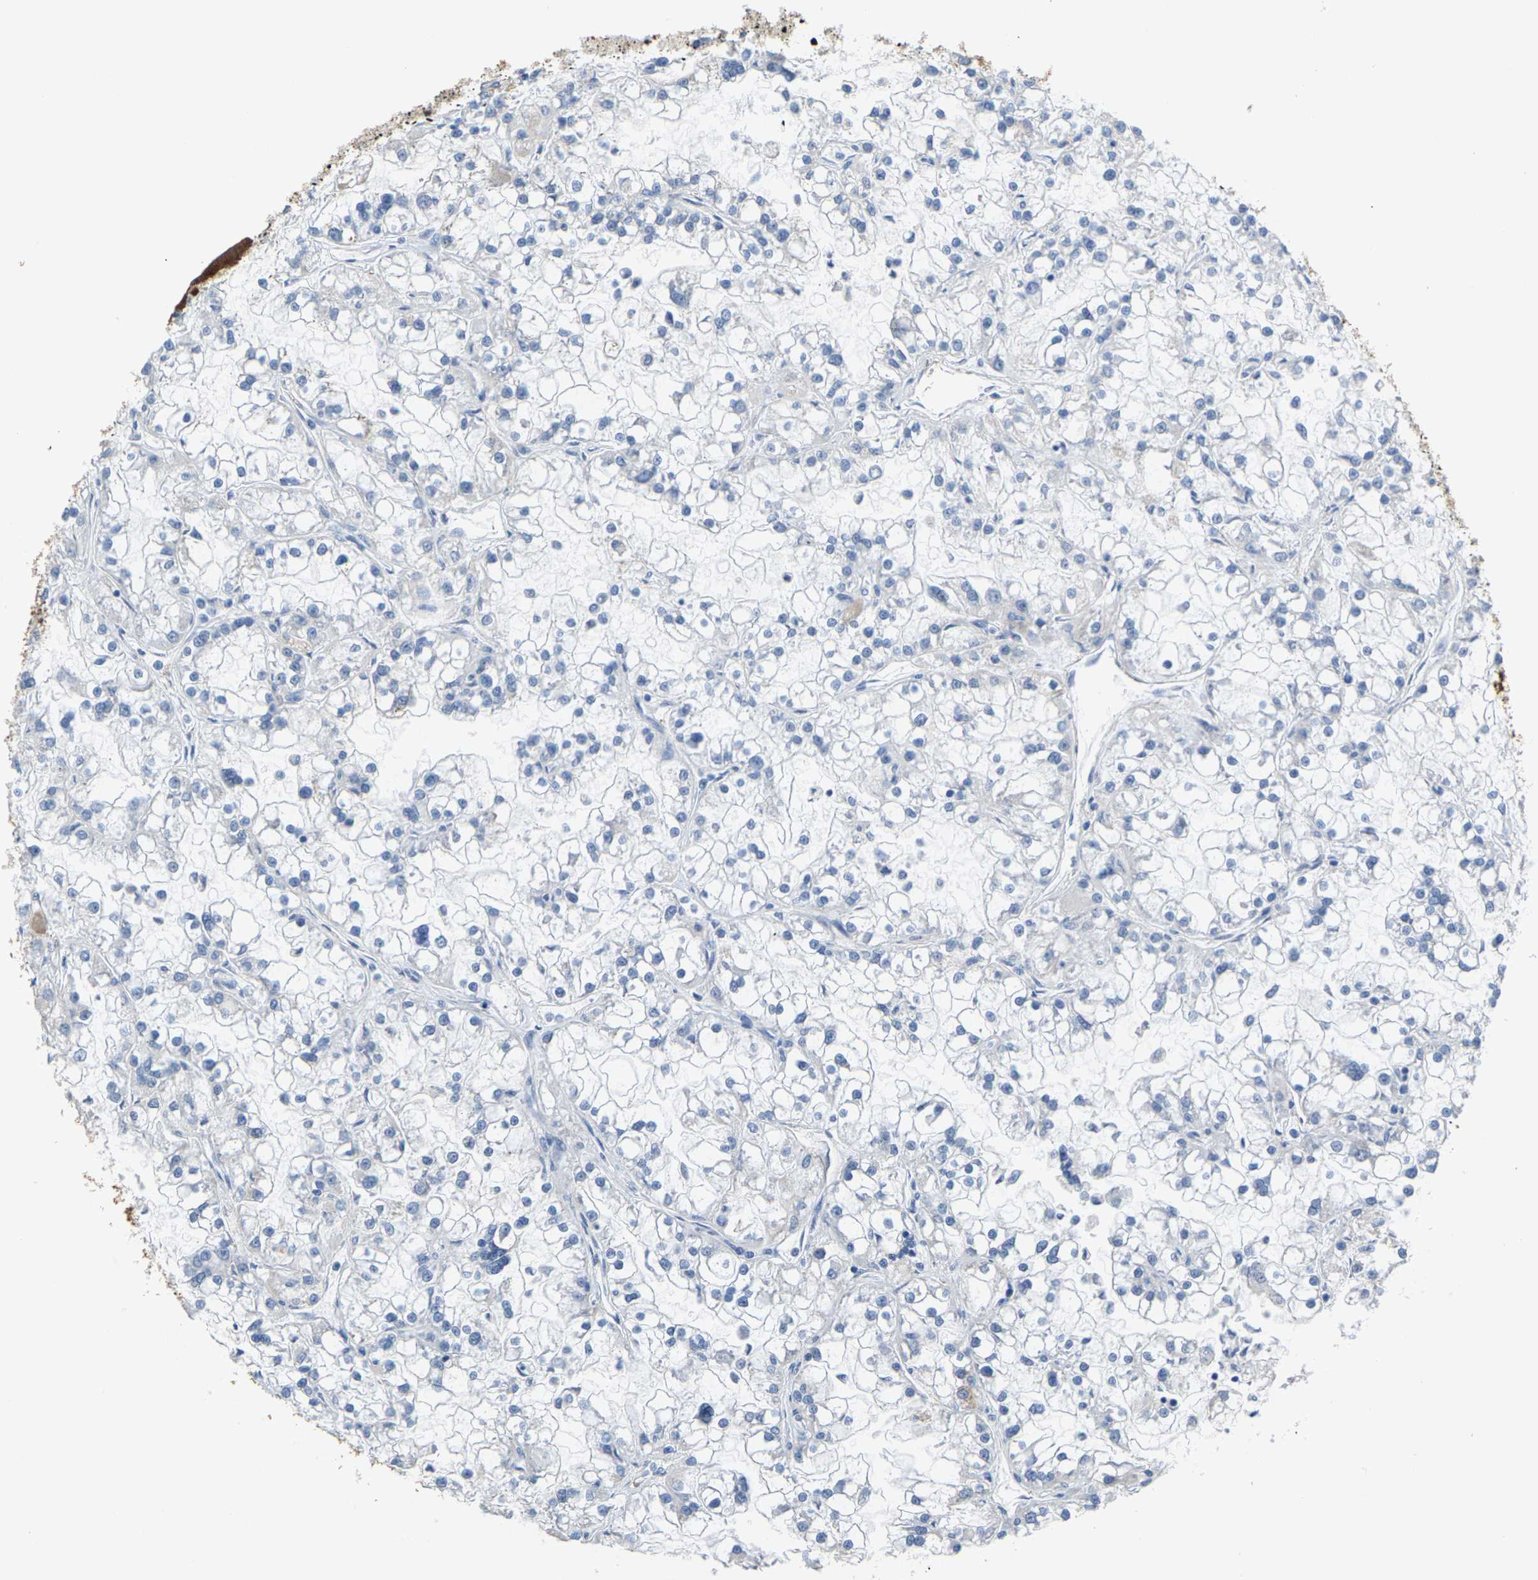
{"staining": {"intensity": "negative", "quantity": "none", "location": "none"}, "tissue": "renal cancer", "cell_type": "Tumor cells", "image_type": "cancer", "snomed": [{"axis": "morphology", "description": "Adenocarcinoma, NOS"}, {"axis": "topography", "description": "Kidney"}], "caption": "This image is of adenocarcinoma (renal) stained with immunohistochemistry (IHC) to label a protein in brown with the nuclei are counter-stained blue. There is no staining in tumor cells. (DAB IHC, high magnification).", "gene": "SHMT2", "patient": {"sex": "female", "age": 52}}